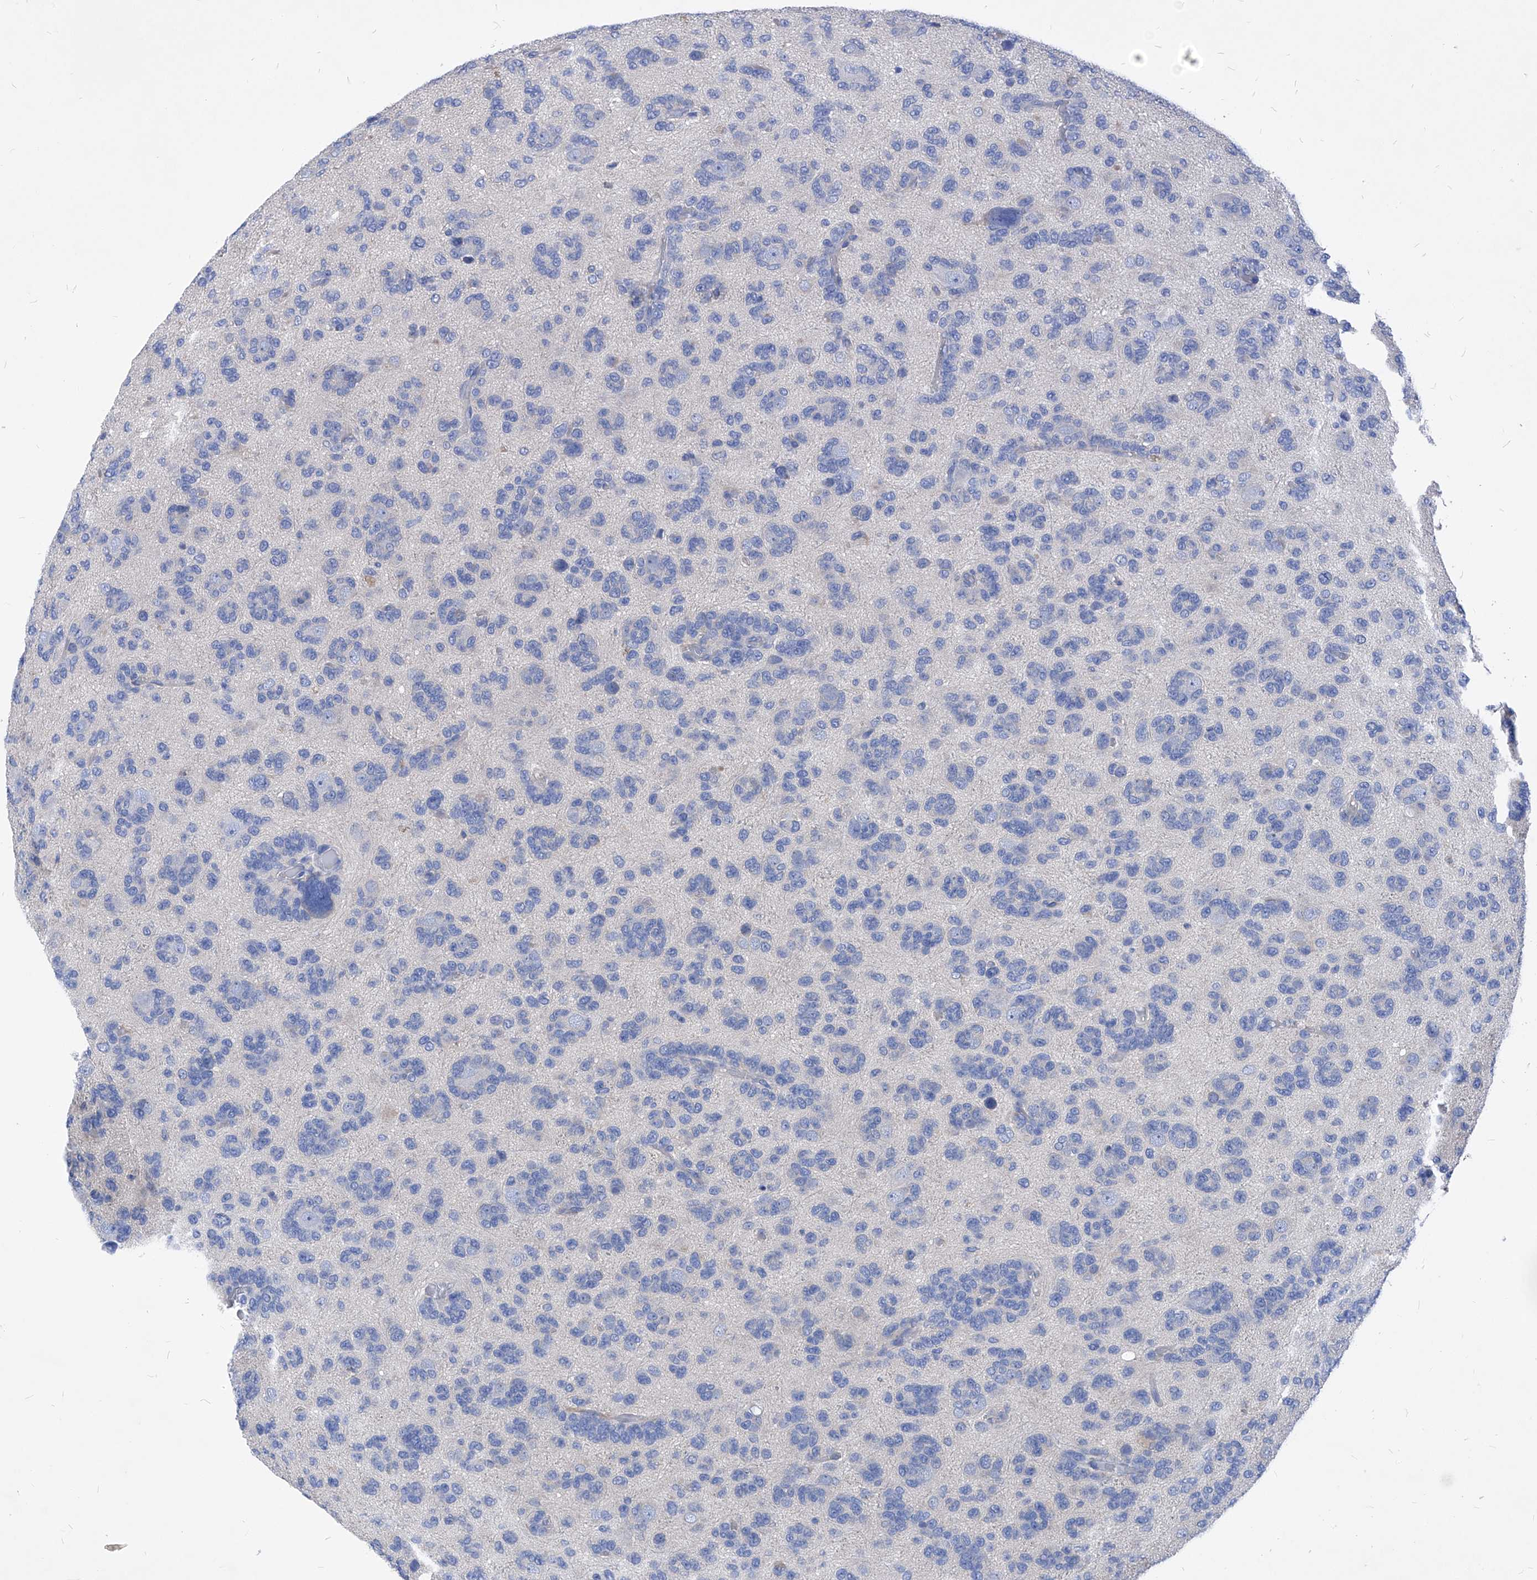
{"staining": {"intensity": "negative", "quantity": "none", "location": "none"}, "tissue": "glioma", "cell_type": "Tumor cells", "image_type": "cancer", "snomed": [{"axis": "morphology", "description": "Glioma, malignant, High grade"}, {"axis": "topography", "description": "Brain"}], "caption": "Glioma was stained to show a protein in brown. There is no significant expression in tumor cells.", "gene": "XPNPEP1", "patient": {"sex": "female", "age": 59}}